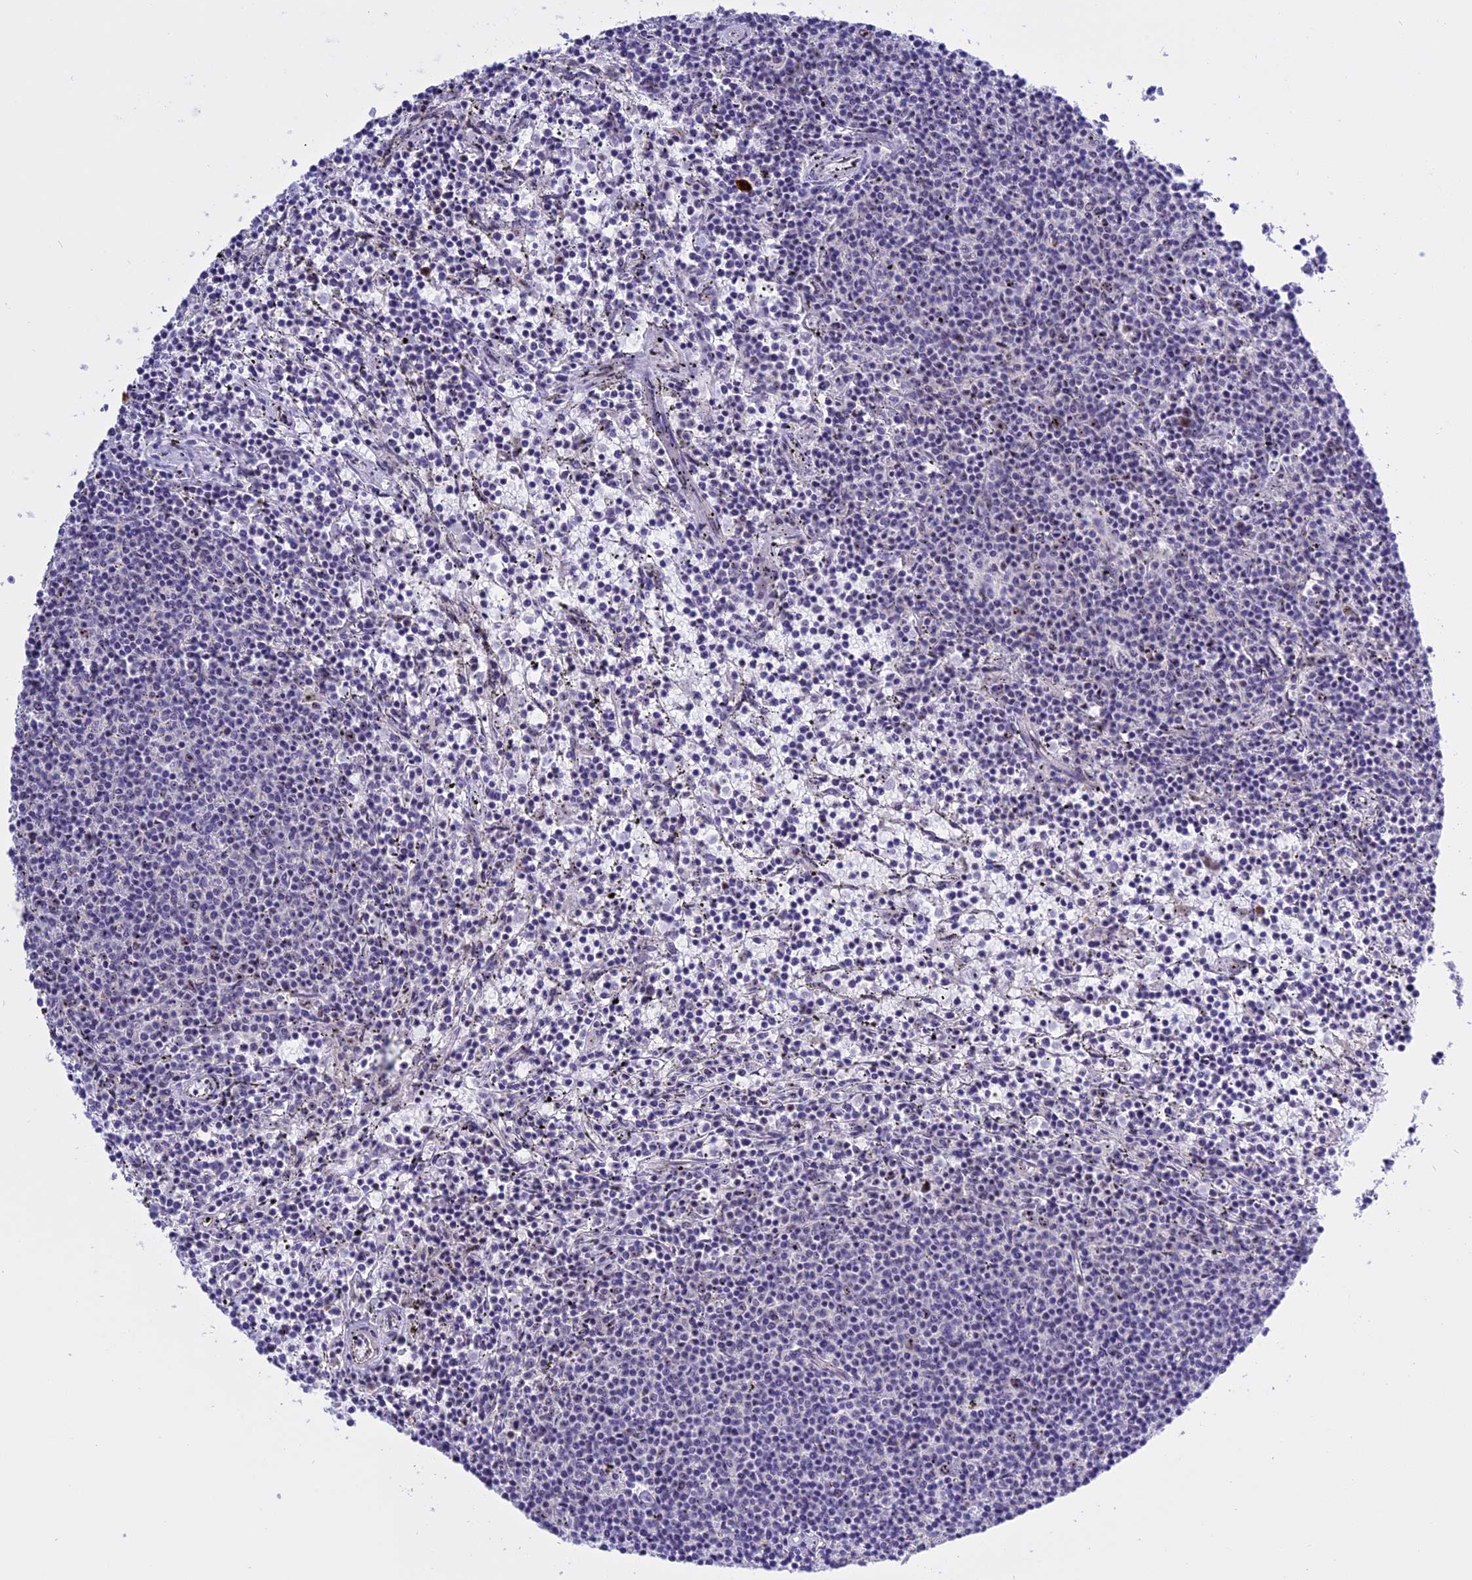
{"staining": {"intensity": "negative", "quantity": "none", "location": "none"}, "tissue": "lymphoma", "cell_type": "Tumor cells", "image_type": "cancer", "snomed": [{"axis": "morphology", "description": "Malignant lymphoma, non-Hodgkin's type, Low grade"}, {"axis": "topography", "description": "Spleen"}], "caption": "Immunohistochemistry (IHC) of human malignant lymphoma, non-Hodgkin's type (low-grade) exhibits no staining in tumor cells.", "gene": "TBL3", "patient": {"sex": "female", "age": 50}}